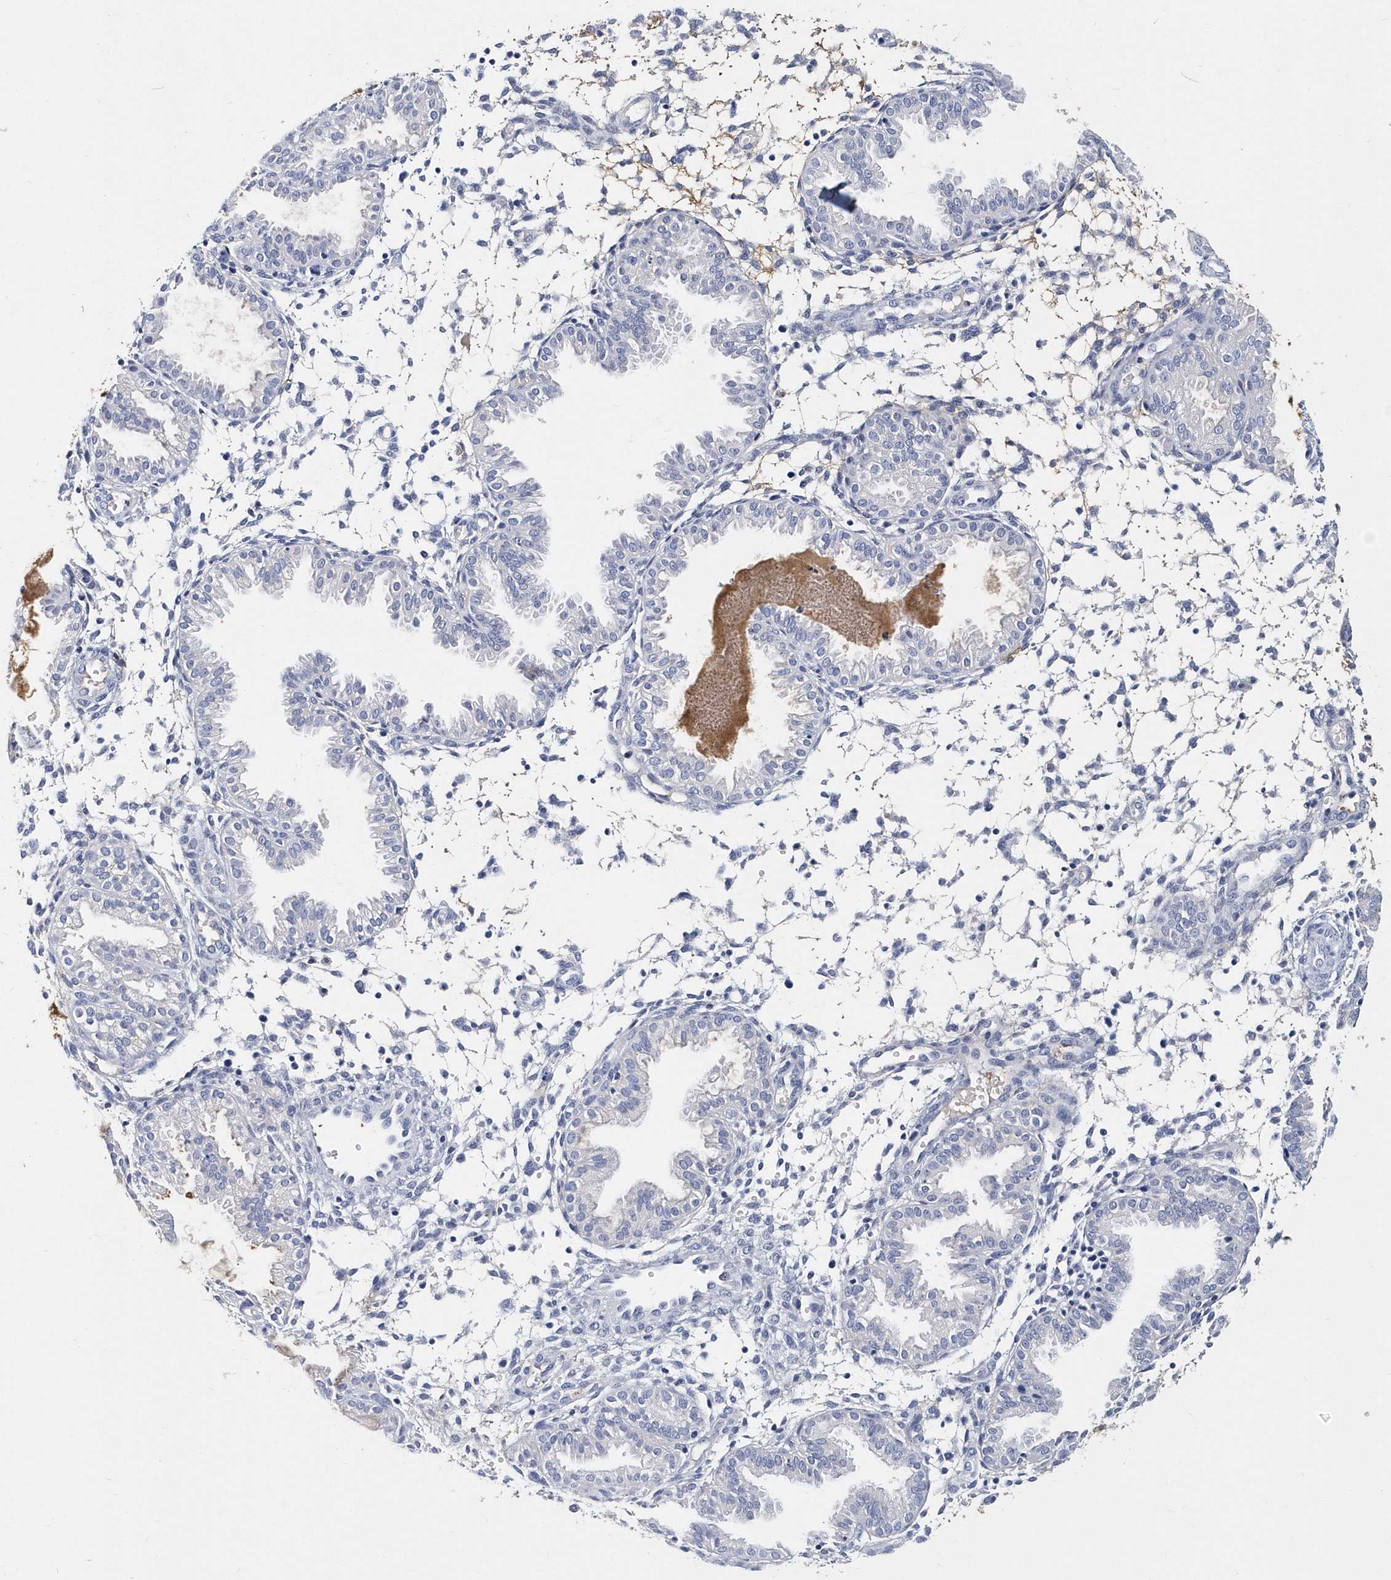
{"staining": {"intensity": "negative", "quantity": "none", "location": "none"}, "tissue": "endometrium", "cell_type": "Cells in endometrial stroma", "image_type": "normal", "snomed": [{"axis": "morphology", "description": "Normal tissue, NOS"}, {"axis": "topography", "description": "Endometrium"}], "caption": "Photomicrograph shows no significant protein expression in cells in endometrial stroma of unremarkable endometrium. Brightfield microscopy of immunohistochemistry stained with DAB (brown) and hematoxylin (blue), captured at high magnification.", "gene": "ITGA2B", "patient": {"sex": "female", "age": 33}}